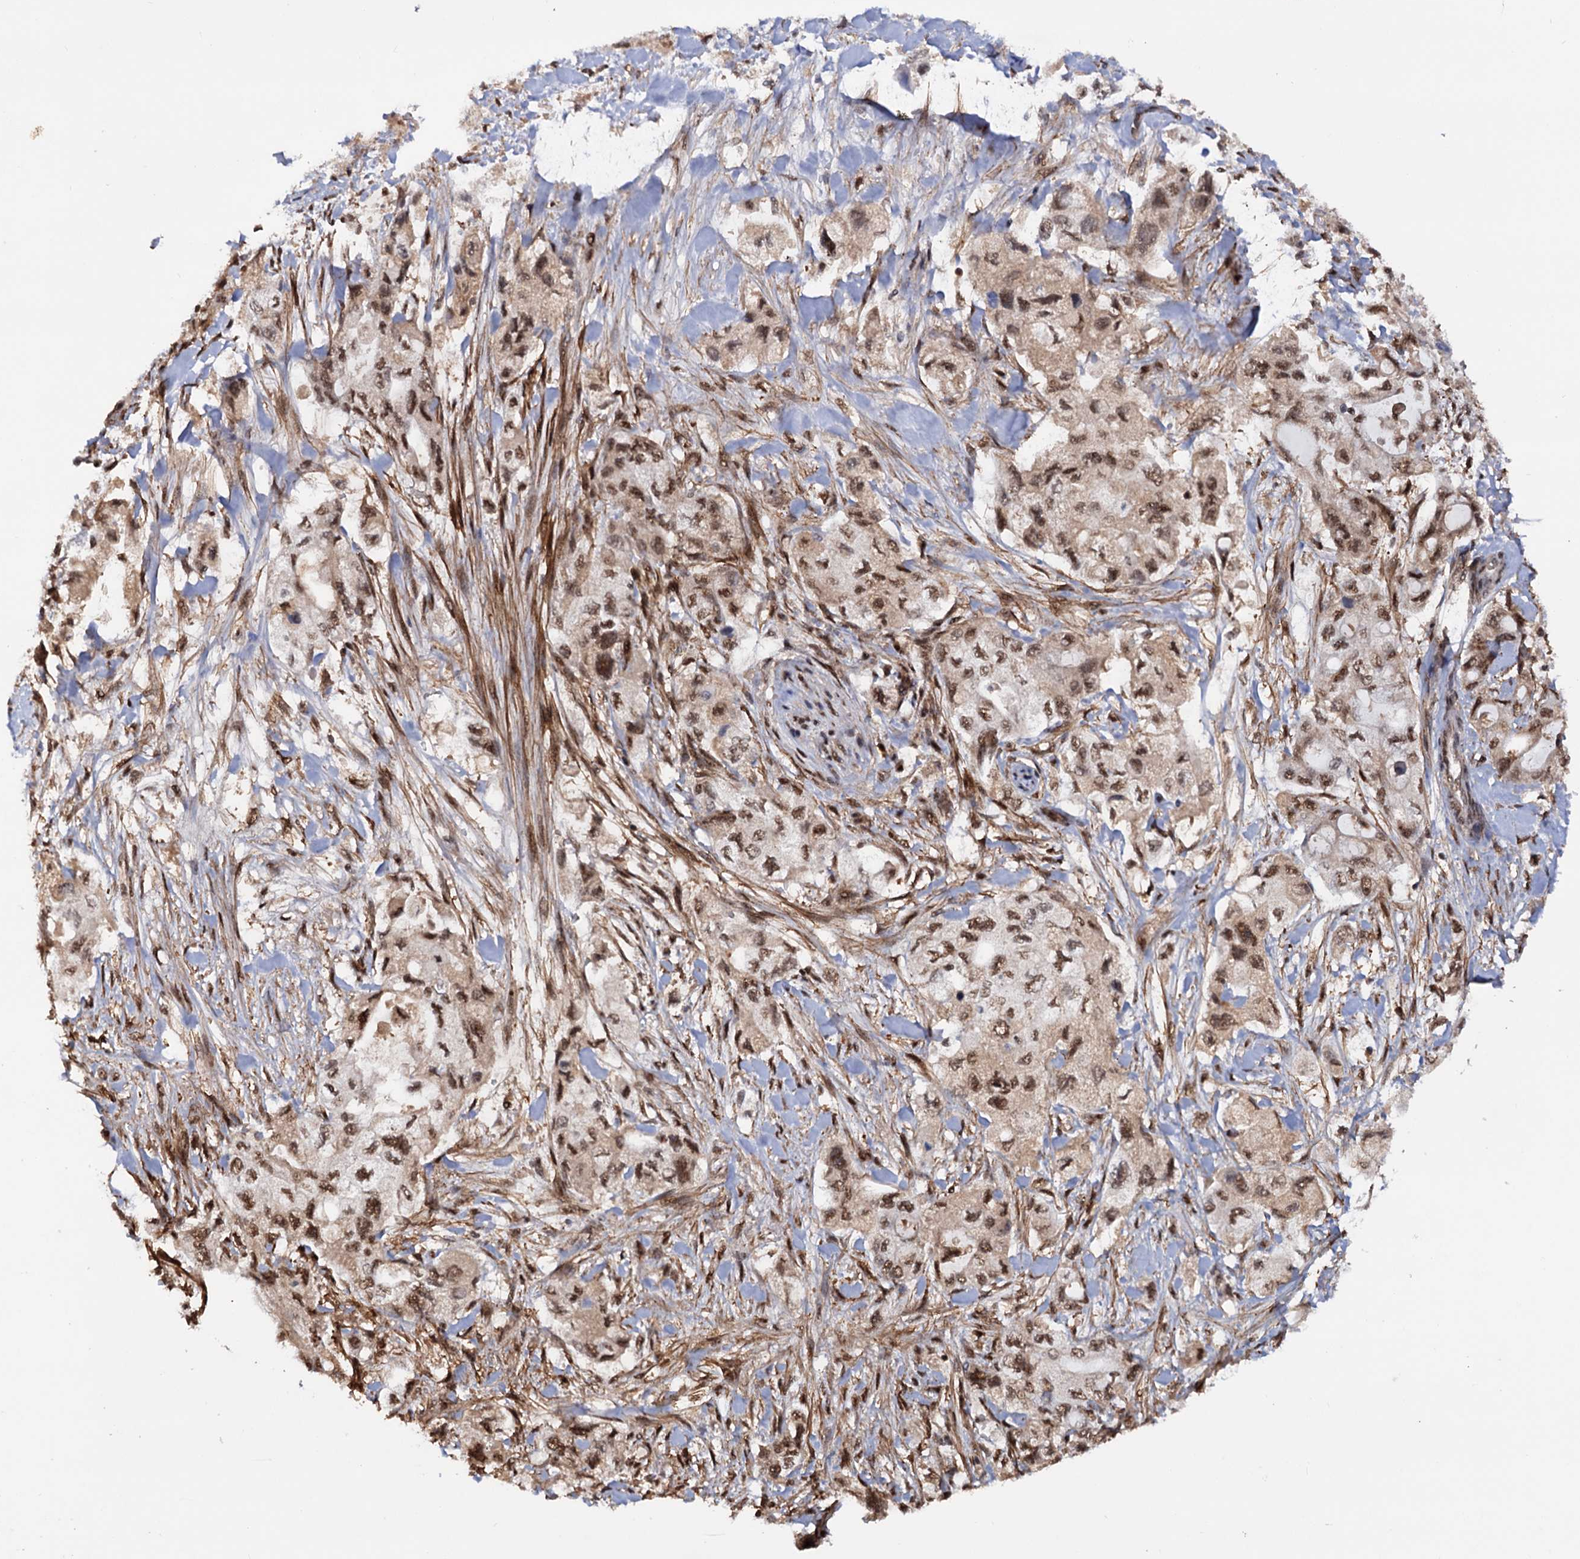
{"staining": {"intensity": "moderate", "quantity": ">75%", "location": "nuclear"}, "tissue": "pancreatic cancer", "cell_type": "Tumor cells", "image_type": "cancer", "snomed": [{"axis": "morphology", "description": "Adenocarcinoma, NOS"}, {"axis": "topography", "description": "Pancreas"}], "caption": "Tumor cells reveal moderate nuclear expression in approximately >75% of cells in pancreatic cancer.", "gene": "TBC1D12", "patient": {"sex": "female", "age": 73}}